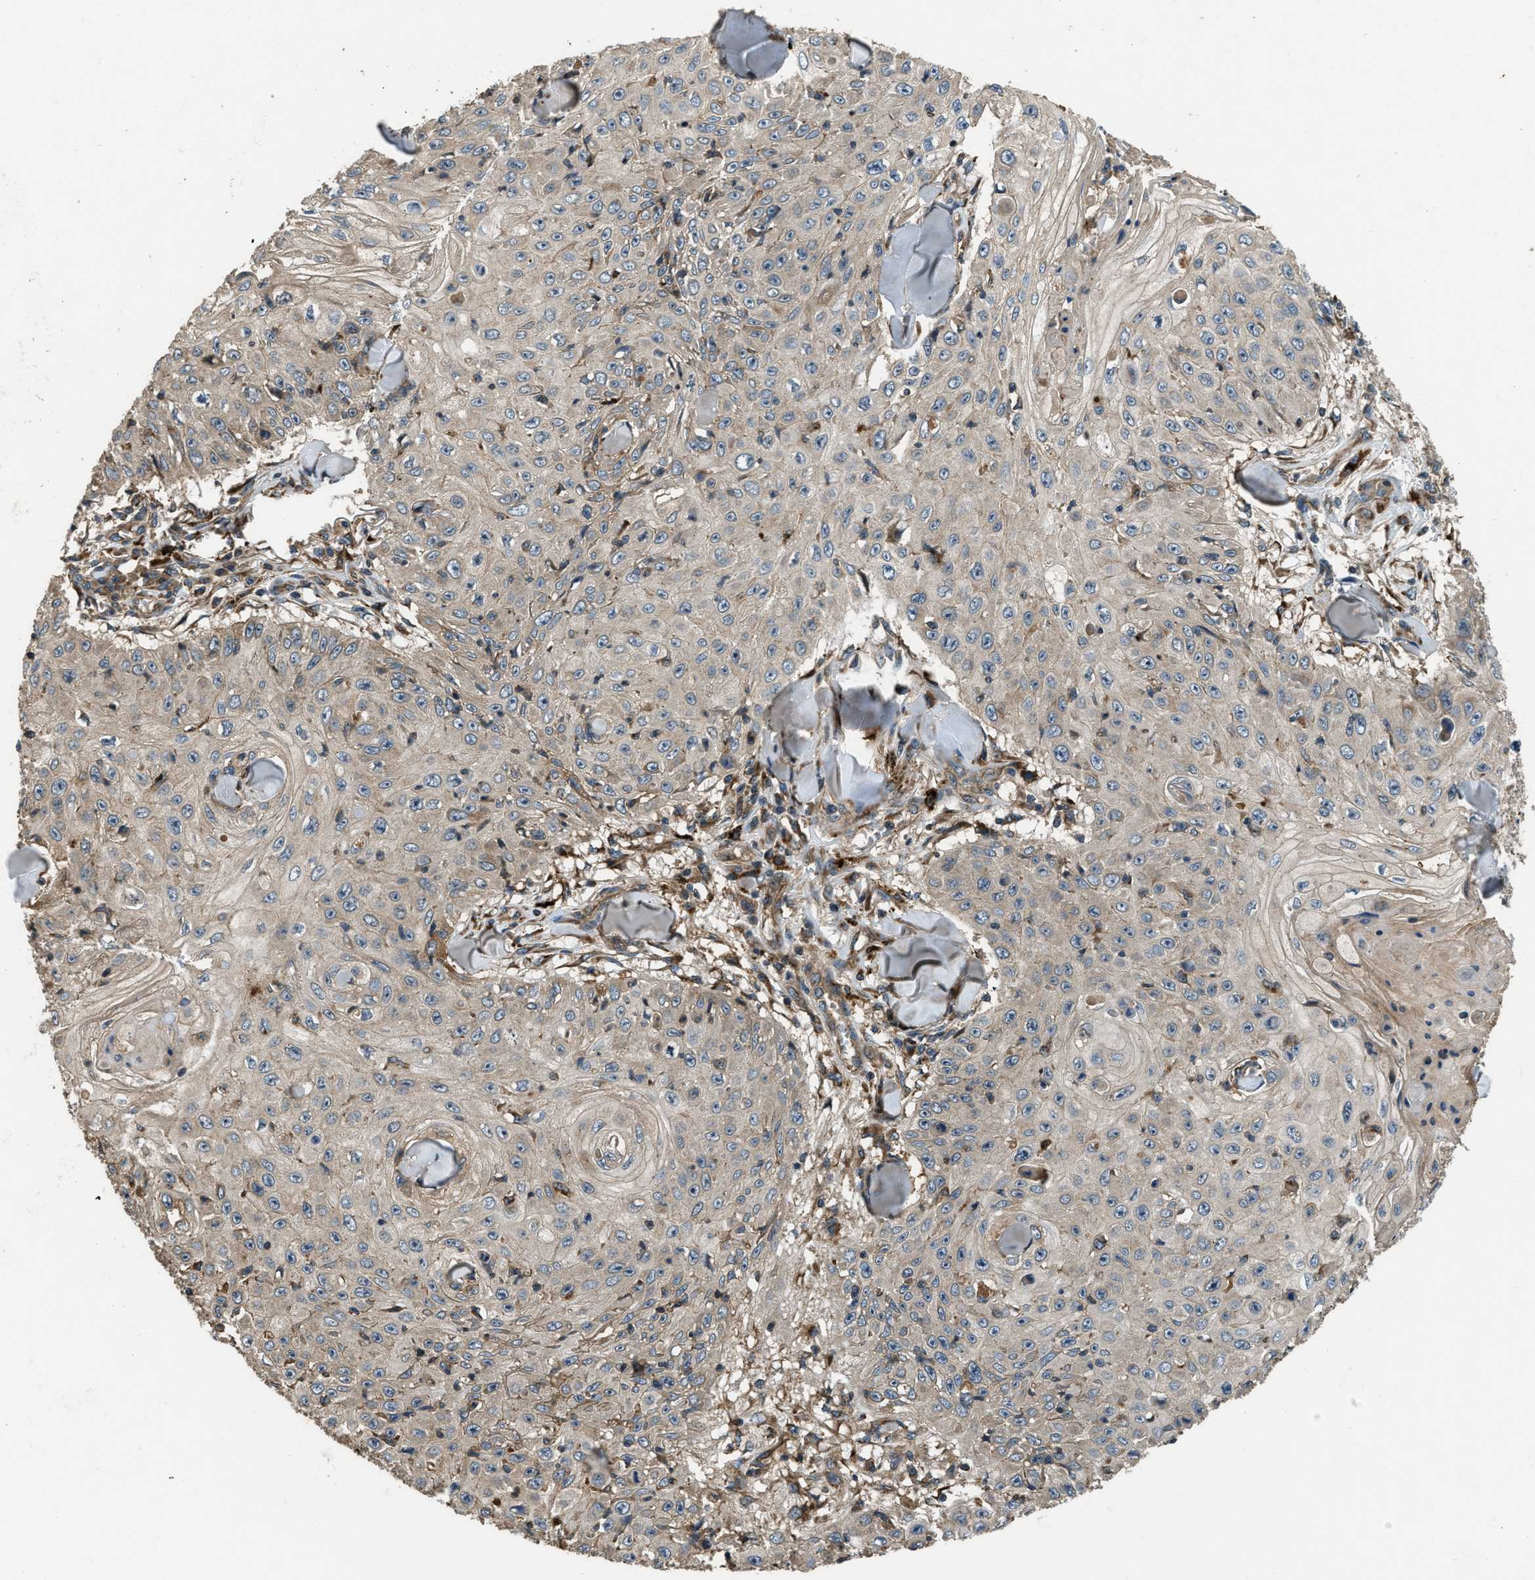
{"staining": {"intensity": "weak", "quantity": ">75%", "location": "cytoplasmic/membranous"}, "tissue": "skin cancer", "cell_type": "Tumor cells", "image_type": "cancer", "snomed": [{"axis": "morphology", "description": "Squamous cell carcinoma, NOS"}, {"axis": "topography", "description": "Skin"}], "caption": "Human squamous cell carcinoma (skin) stained for a protein (brown) displays weak cytoplasmic/membranous positive expression in about >75% of tumor cells.", "gene": "GGH", "patient": {"sex": "male", "age": 86}}